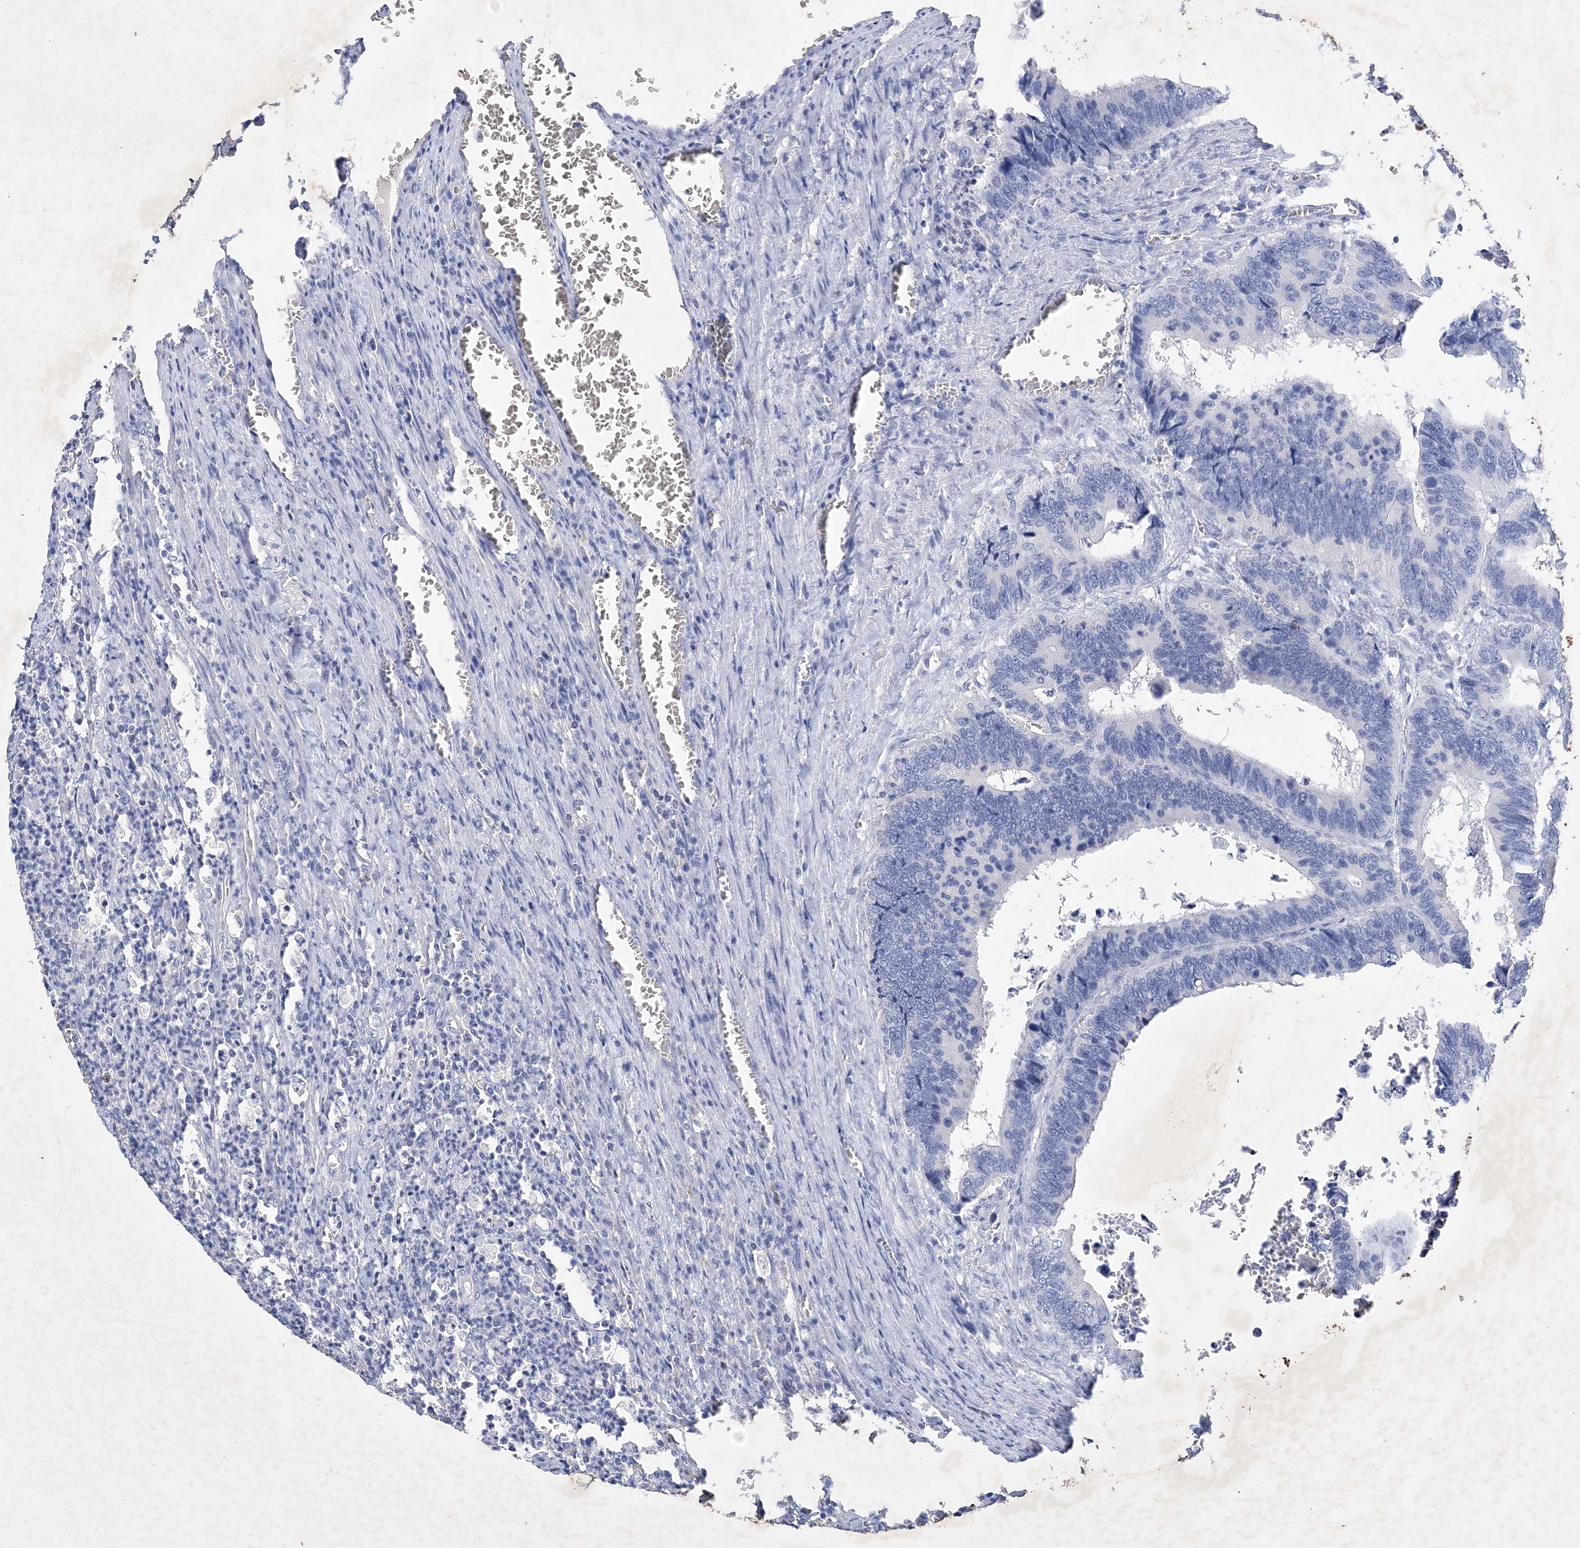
{"staining": {"intensity": "negative", "quantity": "none", "location": "none"}, "tissue": "colorectal cancer", "cell_type": "Tumor cells", "image_type": "cancer", "snomed": [{"axis": "morphology", "description": "Adenocarcinoma, NOS"}, {"axis": "topography", "description": "Colon"}], "caption": "Immunohistochemical staining of human adenocarcinoma (colorectal) reveals no significant staining in tumor cells.", "gene": "COPS8", "patient": {"sex": "male", "age": 72}}